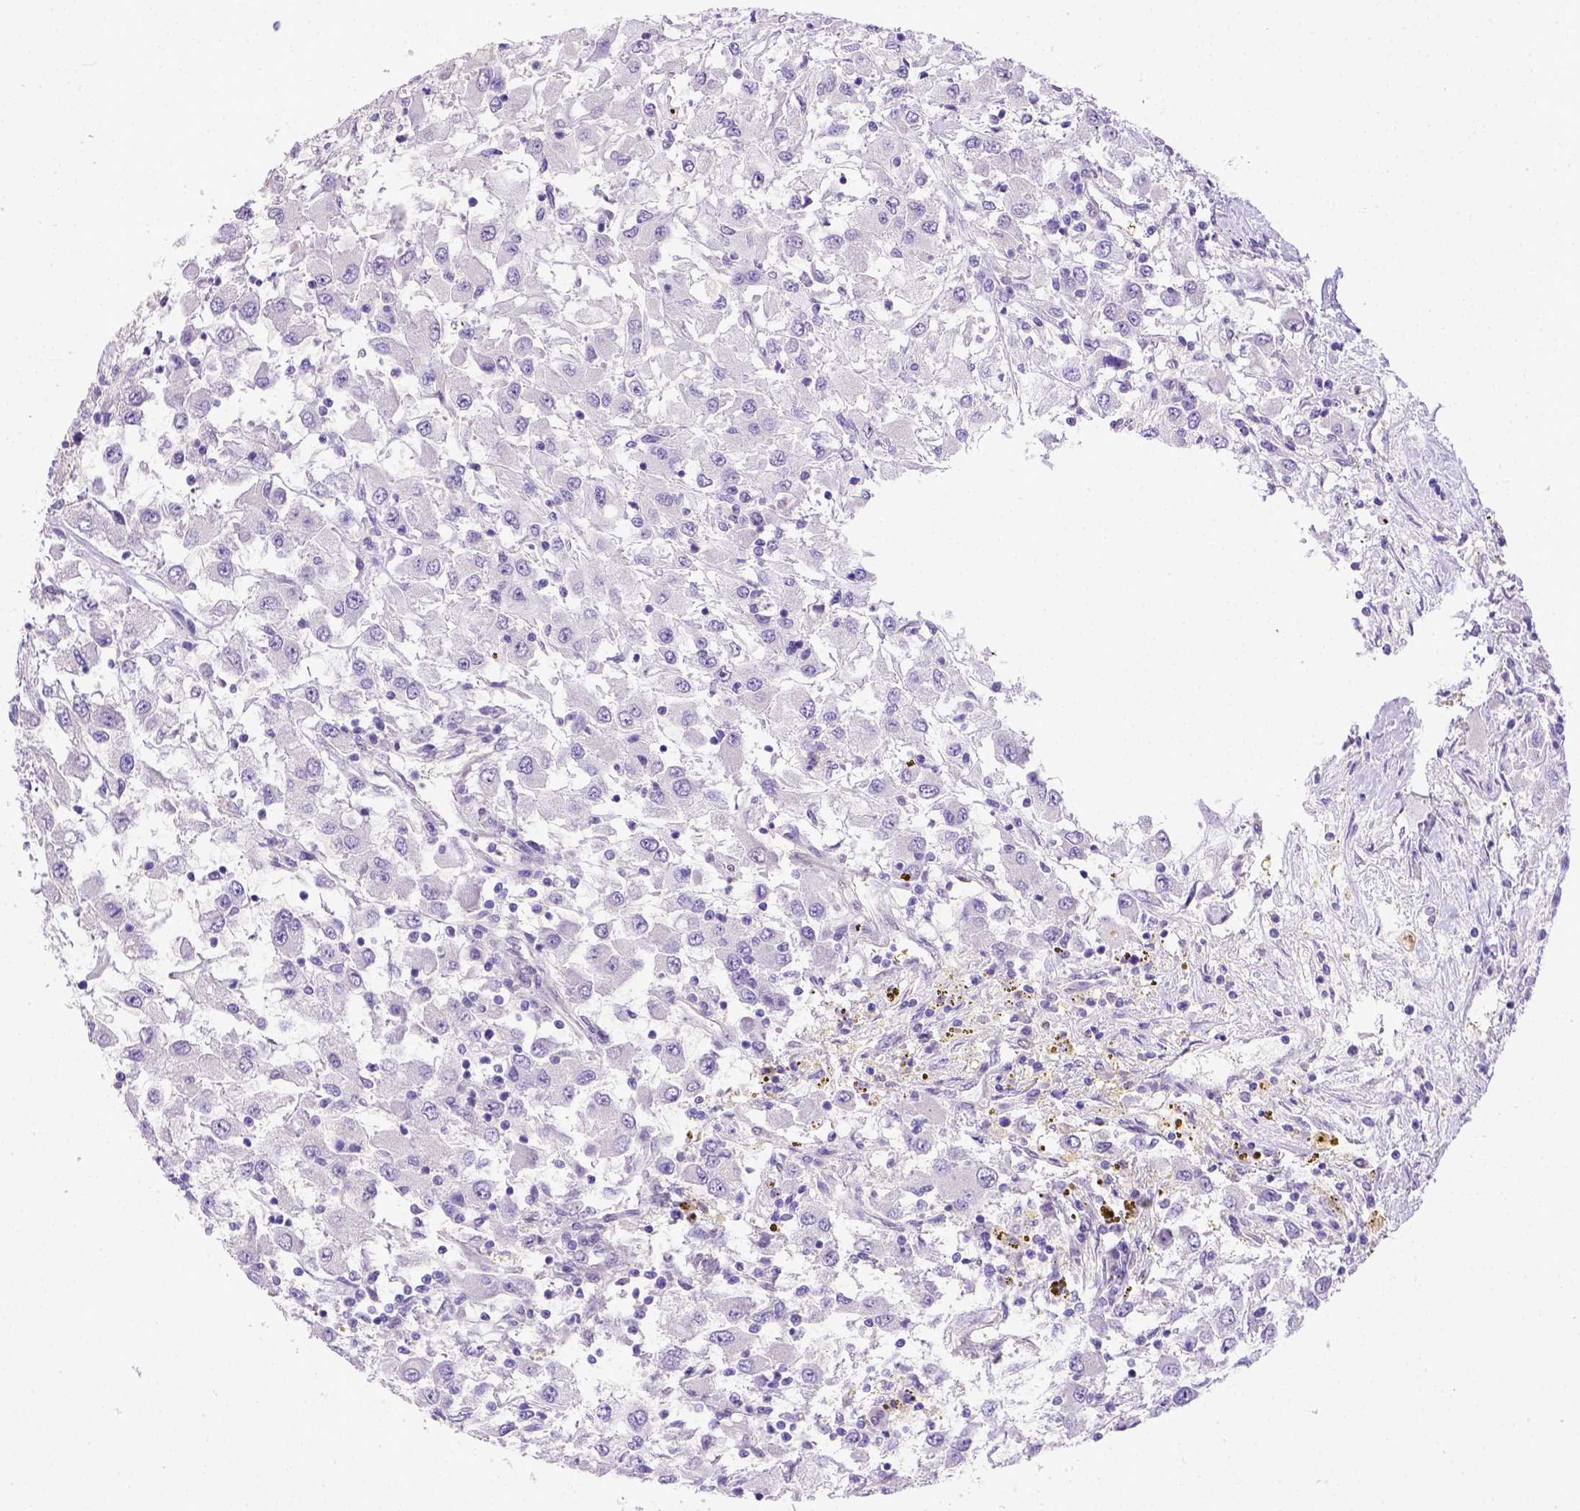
{"staining": {"intensity": "negative", "quantity": "none", "location": "none"}, "tissue": "renal cancer", "cell_type": "Tumor cells", "image_type": "cancer", "snomed": [{"axis": "morphology", "description": "Adenocarcinoma, NOS"}, {"axis": "topography", "description": "Kidney"}], "caption": "This is an IHC image of renal adenocarcinoma. There is no staining in tumor cells.", "gene": "BTN1A1", "patient": {"sex": "female", "age": 67}}